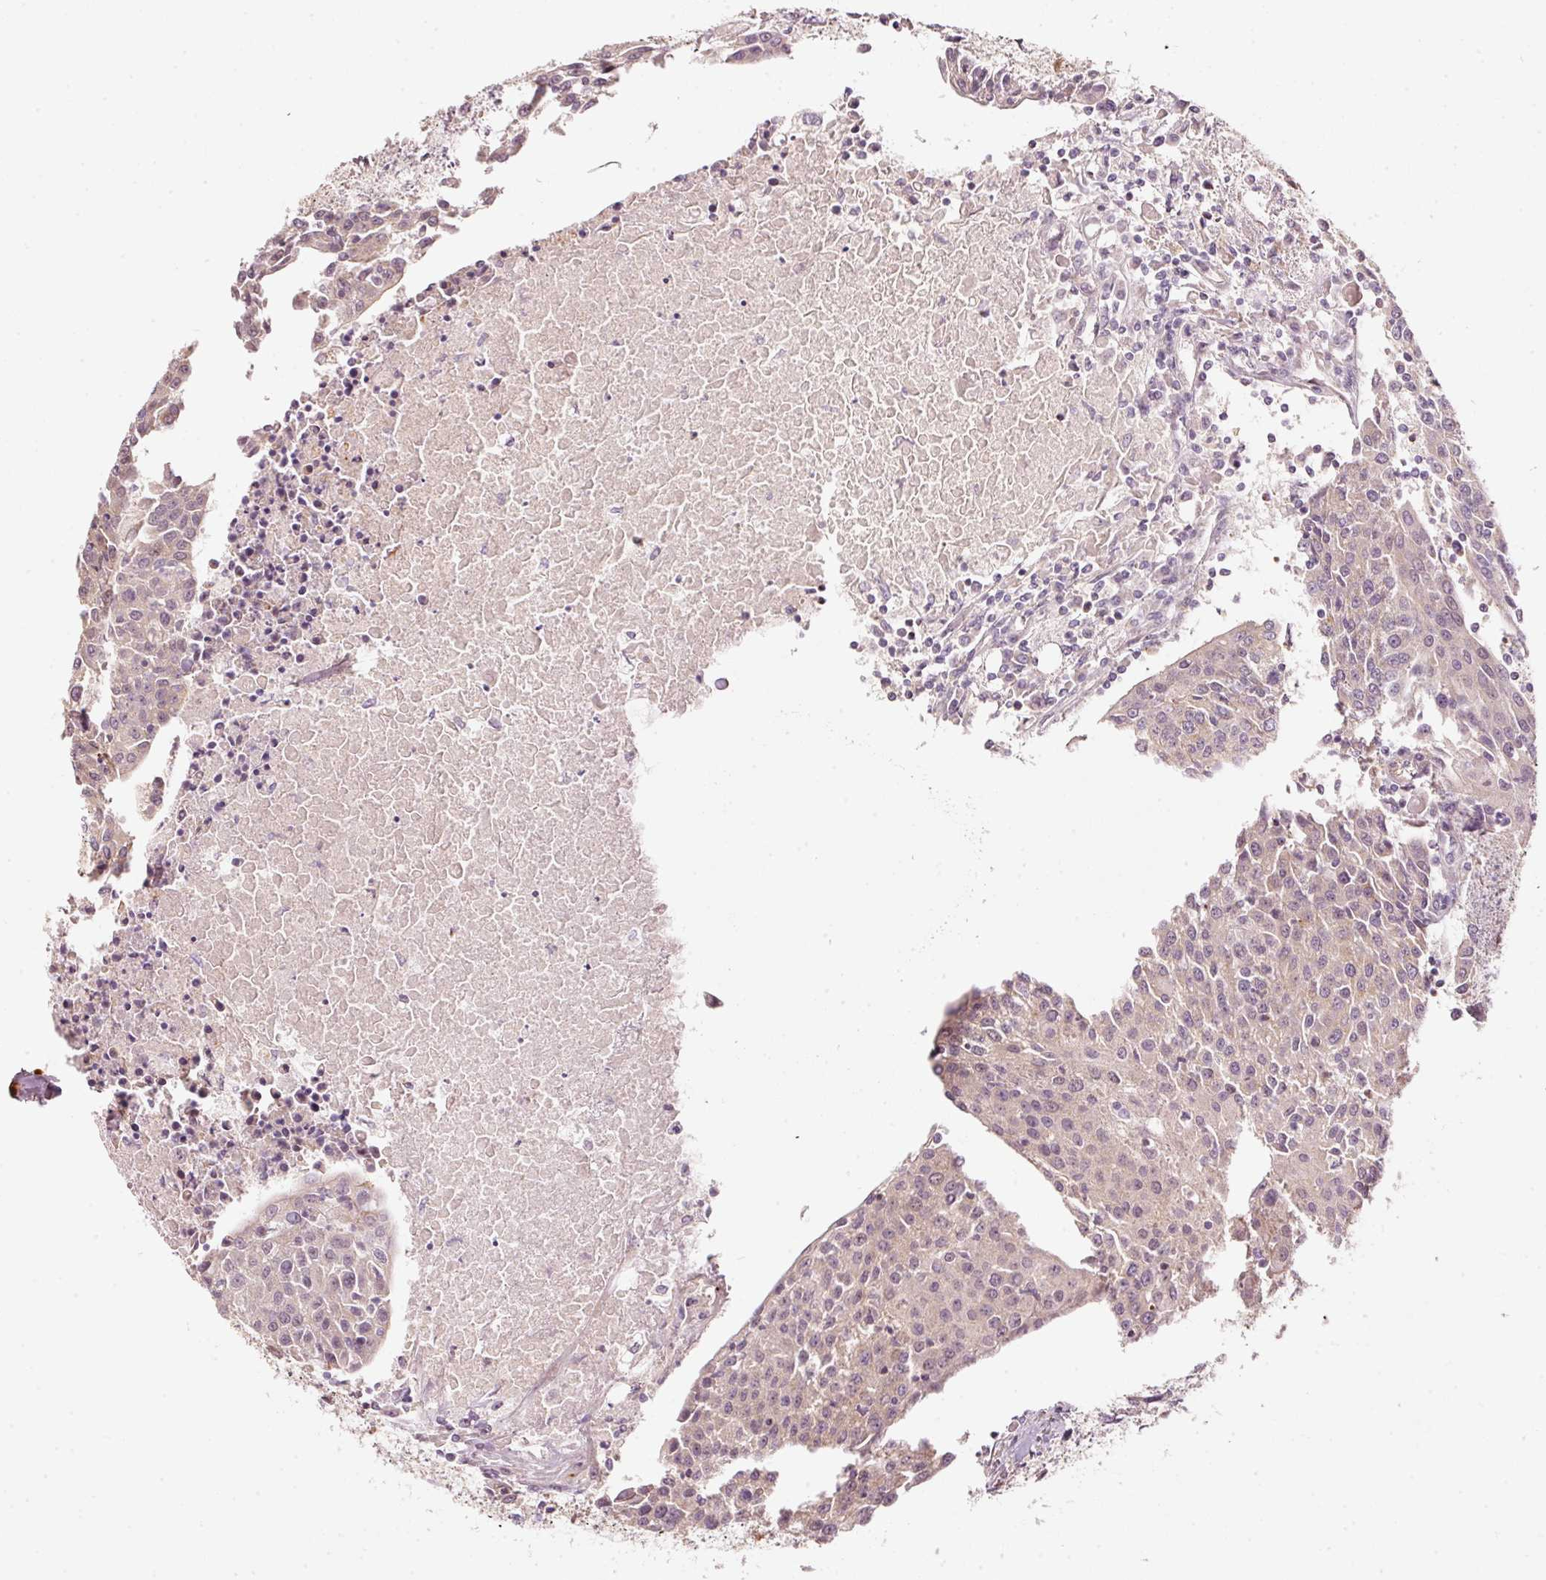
{"staining": {"intensity": "negative", "quantity": "none", "location": "none"}, "tissue": "urothelial cancer", "cell_type": "Tumor cells", "image_type": "cancer", "snomed": [{"axis": "morphology", "description": "Urothelial carcinoma, High grade"}, {"axis": "topography", "description": "Urinary bladder"}], "caption": "Urothelial cancer was stained to show a protein in brown. There is no significant staining in tumor cells.", "gene": "ARHGAP22", "patient": {"sex": "female", "age": 85}}